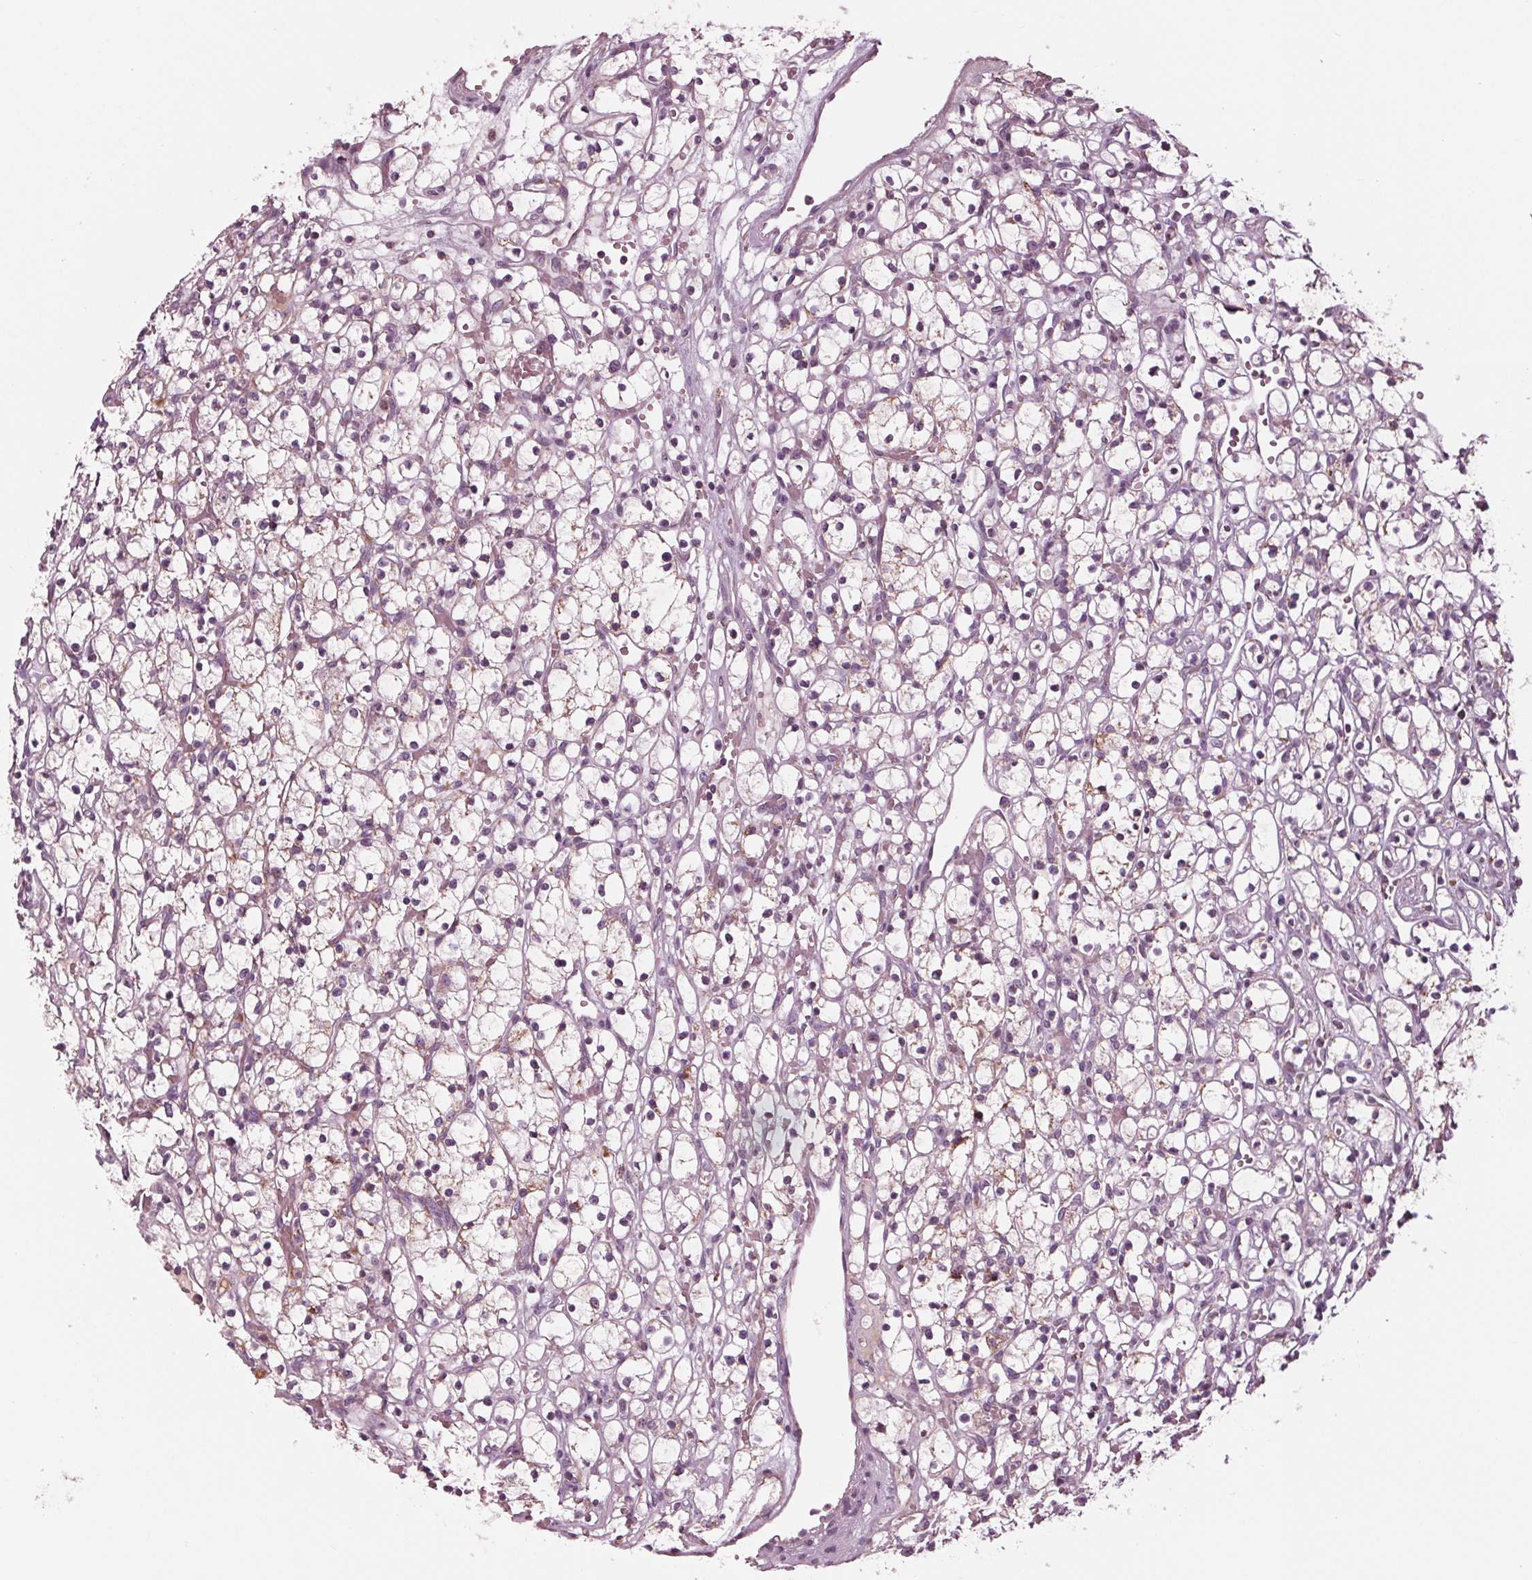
{"staining": {"intensity": "negative", "quantity": "none", "location": "none"}, "tissue": "renal cancer", "cell_type": "Tumor cells", "image_type": "cancer", "snomed": [{"axis": "morphology", "description": "Adenocarcinoma, NOS"}, {"axis": "topography", "description": "Kidney"}], "caption": "A histopathology image of renal cancer (adenocarcinoma) stained for a protein reveals no brown staining in tumor cells.", "gene": "CLN6", "patient": {"sex": "female", "age": 59}}